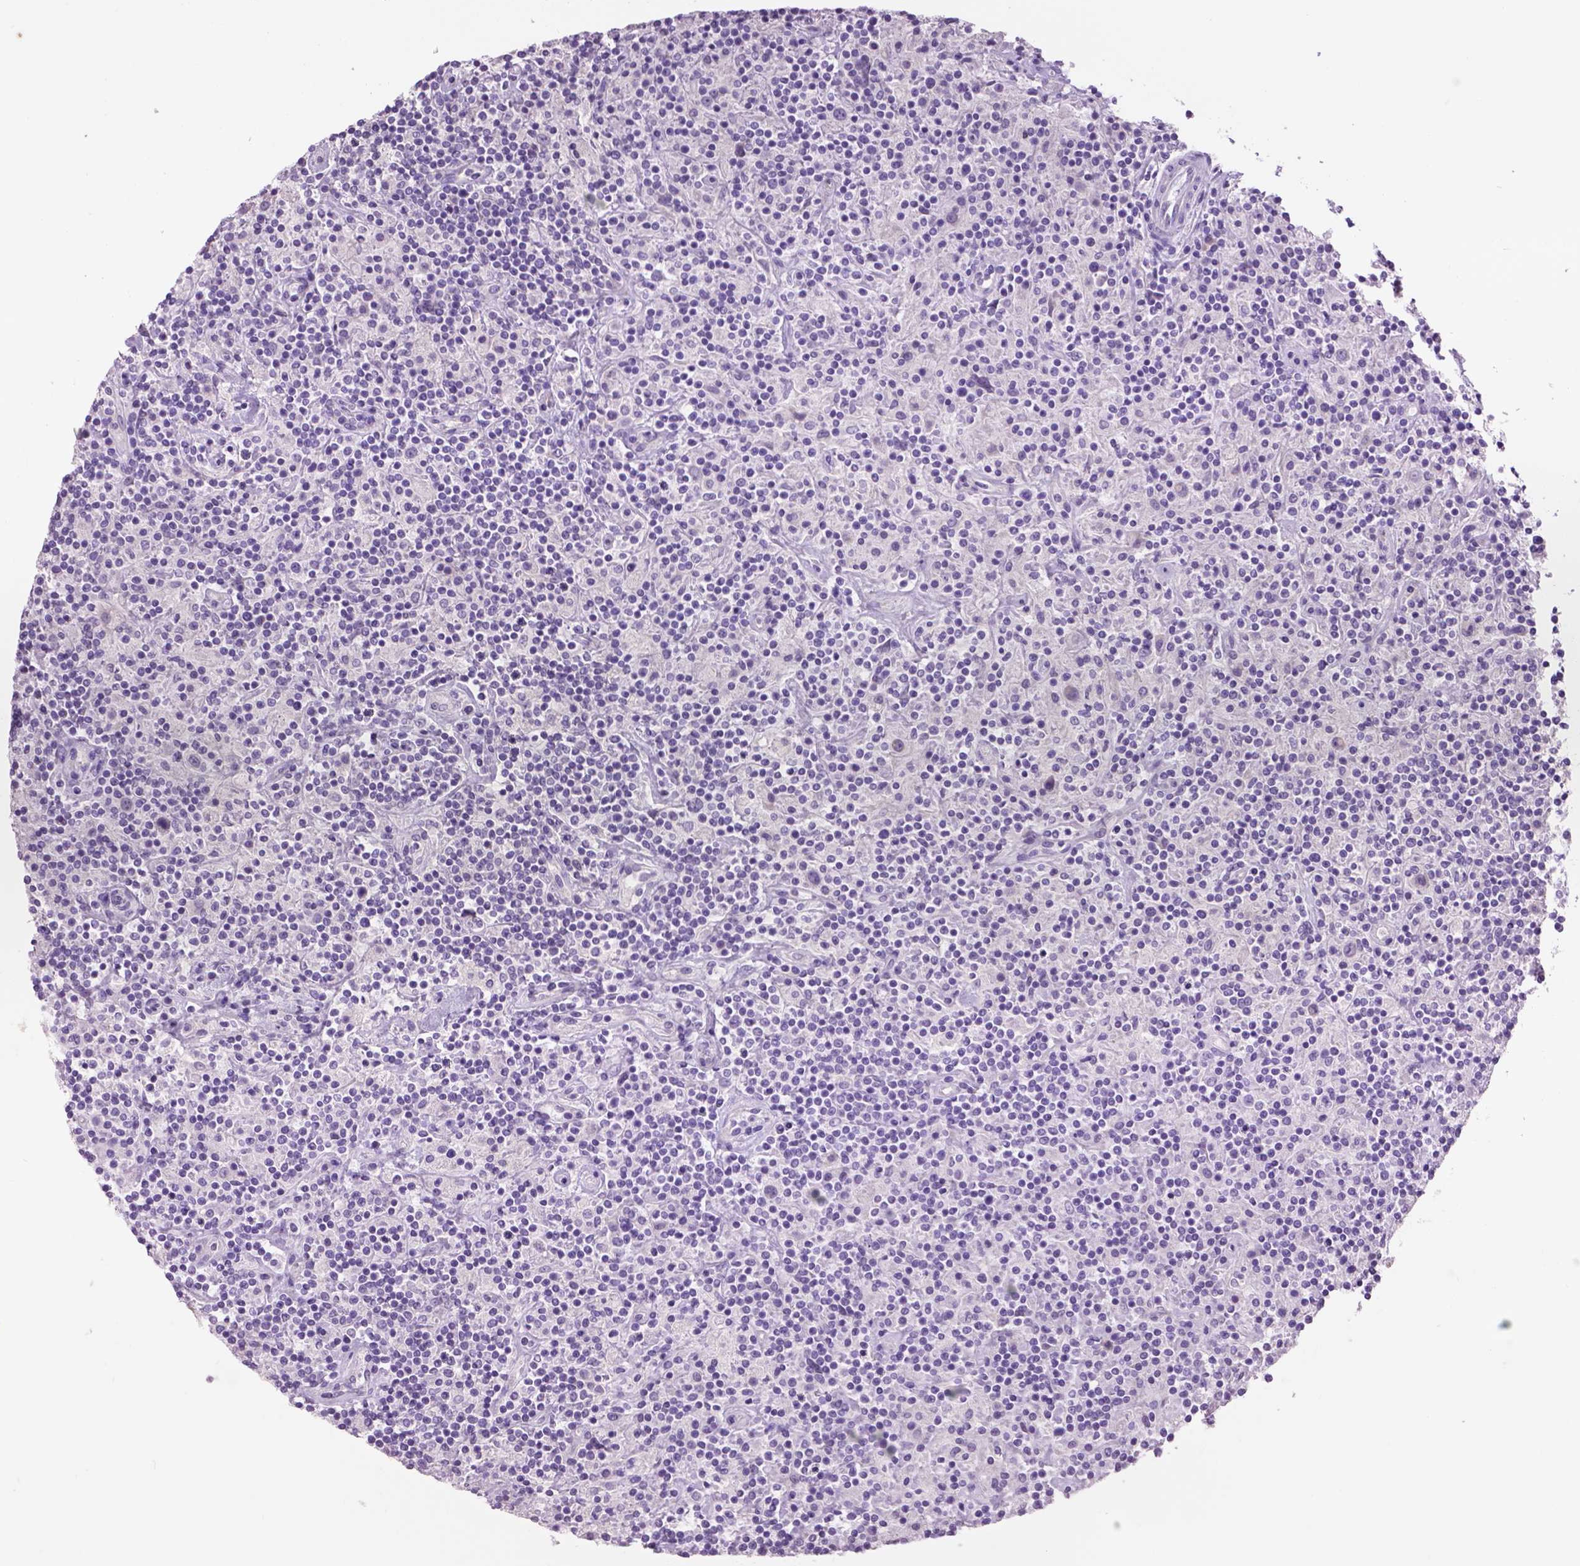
{"staining": {"intensity": "negative", "quantity": "none", "location": "none"}, "tissue": "lymphoma", "cell_type": "Tumor cells", "image_type": "cancer", "snomed": [{"axis": "morphology", "description": "Hodgkin's disease, NOS"}, {"axis": "topography", "description": "Lymph node"}], "caption": "Tumor cells are negative for protein expression in human Hodgkin's disease.", "gene": "CRYBA4", "patient": {"sex": "male", "age": 70}}